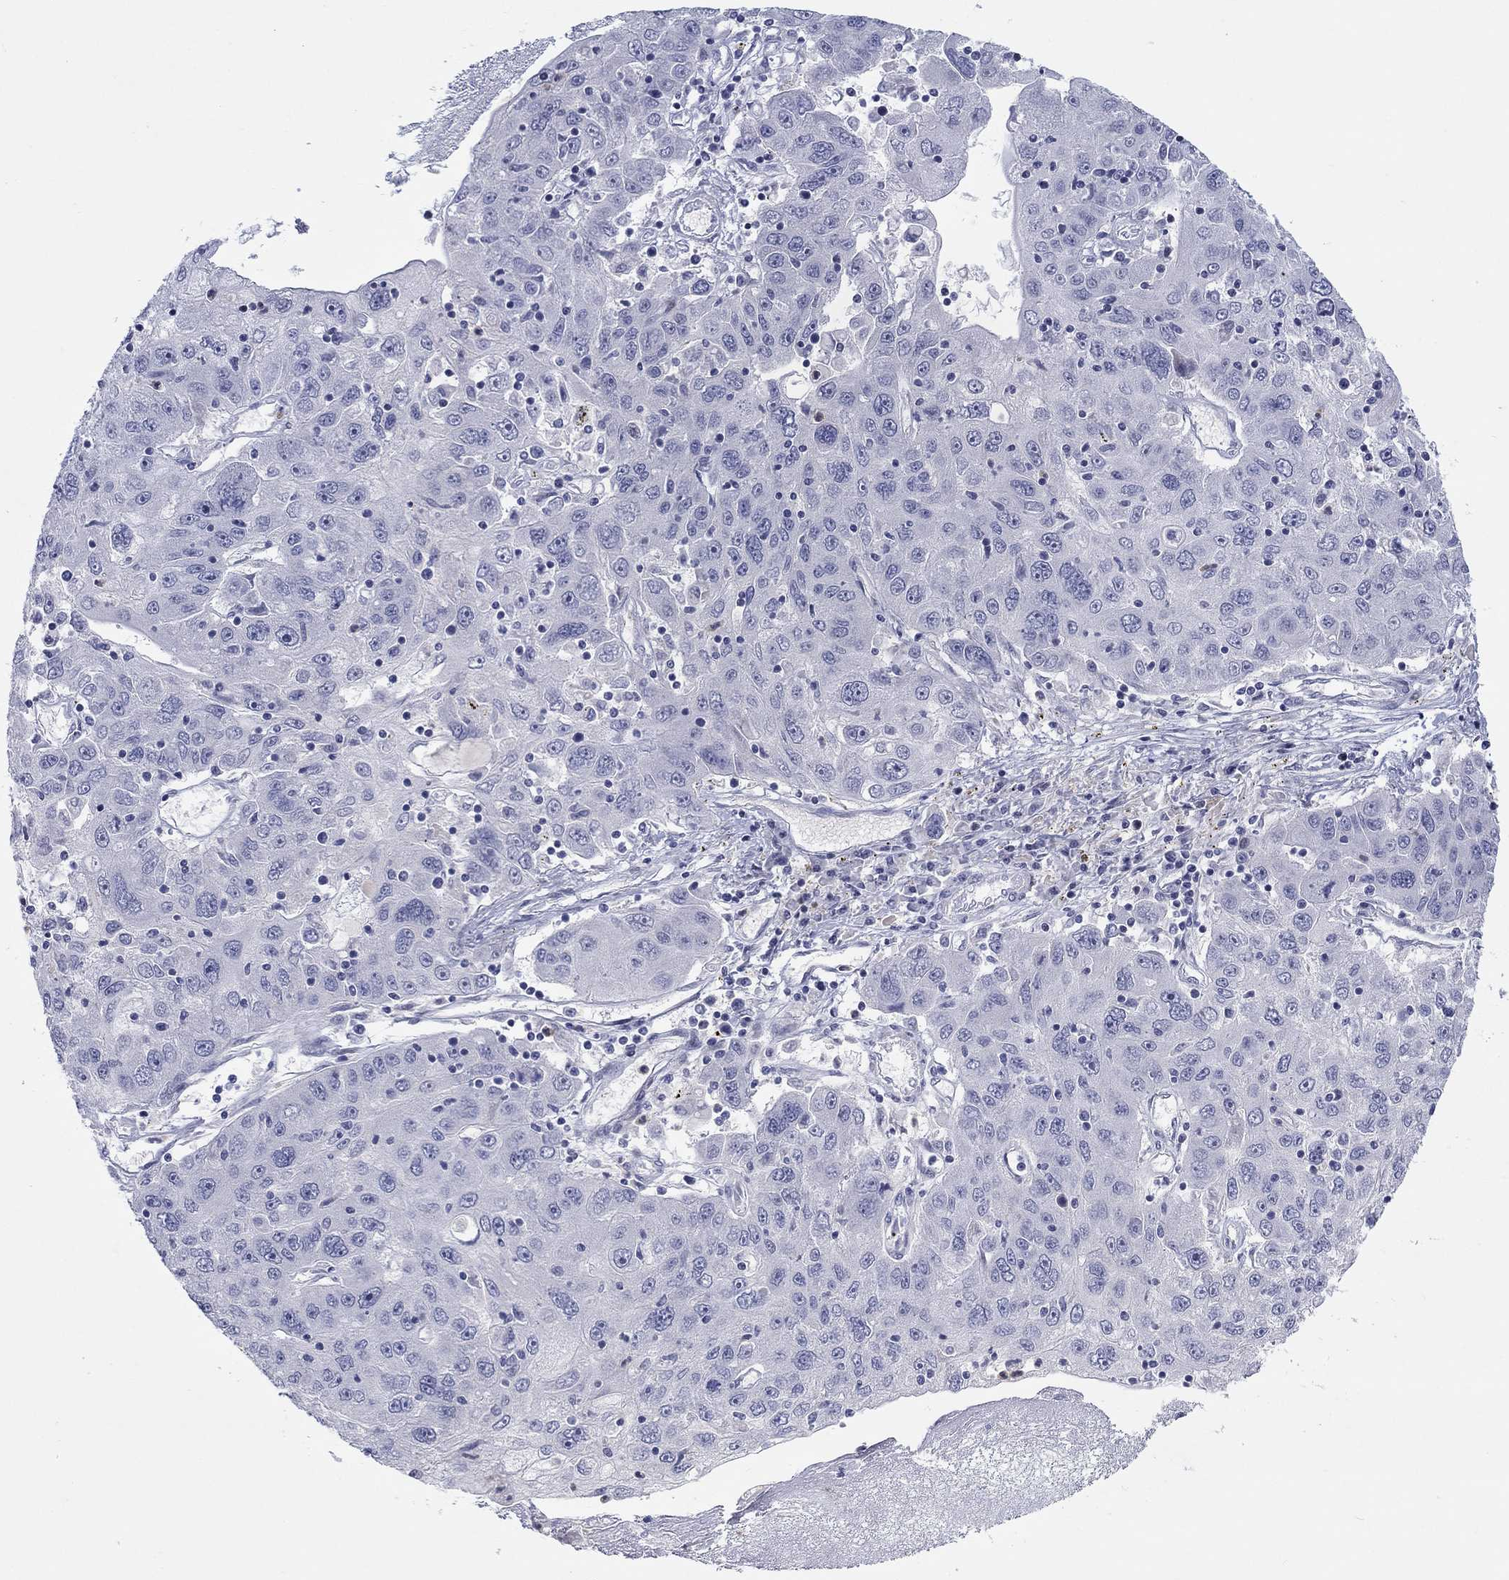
{"staining": {"intensity": "negative", "quantity": "none", "location": "none"}, "tissue": "stomach cancer", "cell_type": "Tumor cells", "image_type": "cancer", "snomed": [{"axis": "morphology", "description": "Adenocarcinoma, NOS"}, {"axis": "topography", "description": "Stomach"}], "caption": "Human stomach cancer (adenocarcinoma) stained for a protein using immunohistochemistry displays no expression in tumor cells.", "gene": "ARHGAP36", "patient": {"sex": "male", "age": 56}}